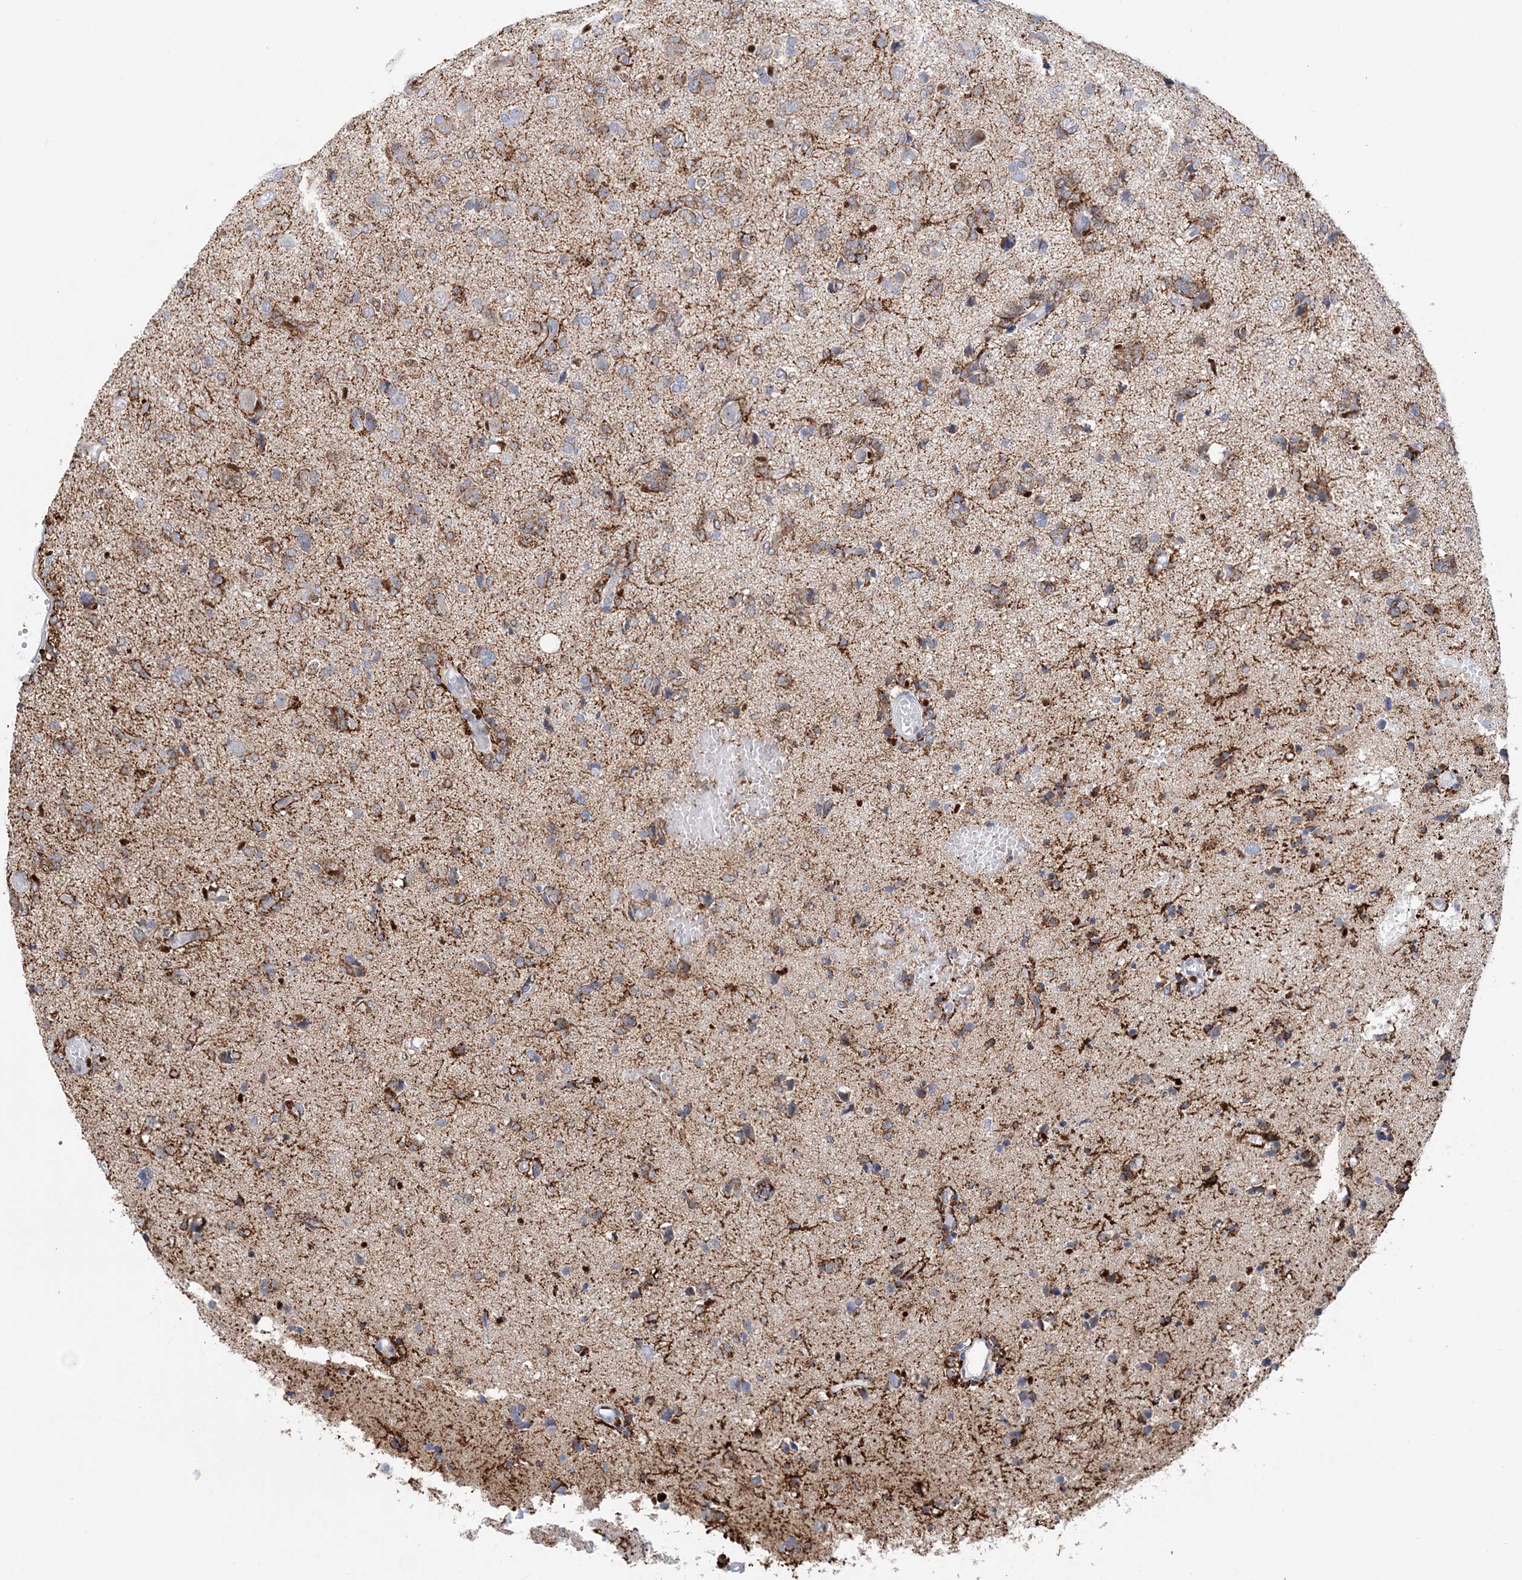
{"staining": {"intensity": "negative", "quantity": "none", "location": "none"}, "tissue": "glioma", "cell_type": "Tumor cells", "image_type": "cancer", "snomed": [{"axis": "morphology", "description": "Glioma, malignant, High grade"}, {"axis": "topography", "description": "Brain"}], "caption": "Immunohistochemistry photomicrograph of neoplastic tissue: malignant glioma (high-grade) stained with DAB shows no significant protein positivity in tumor cells.", "gene": "NIT2", "patient": {"sex": "female", "age": 59}}